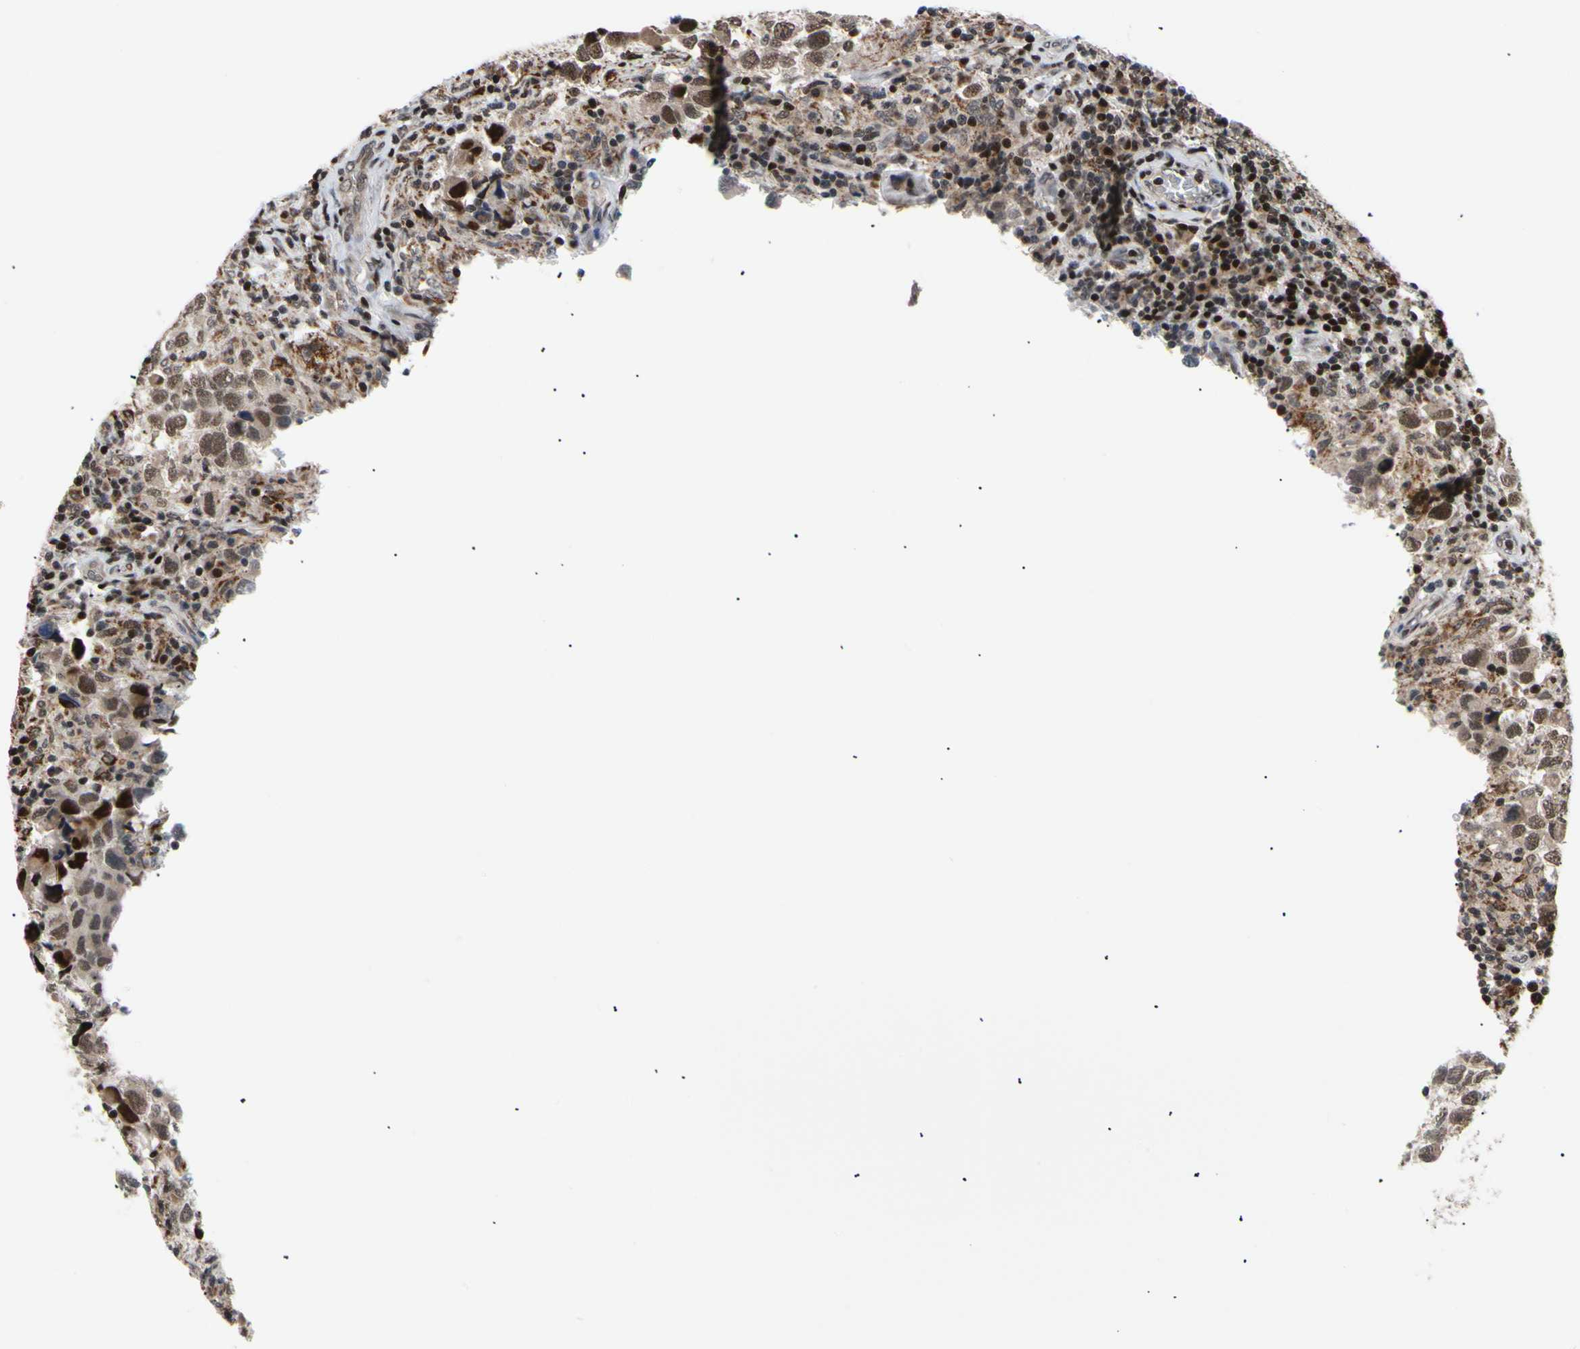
{"staining": {"intensity": "strong", "quantity": ">75%", "location": "nuclear"}, "tissue": "testis cancer", "cell_type": "Tumor cells", "image_type": "cancer", "snomed": [{"axis": "morphology", "description": "Carcinoma, Embryonal, NOS"}, {"axis": "topography", "description": "Testis"}], "caption": "A micrograph showing strong nuclear expression in about >75% of tumor cells in testis cancer (embryonal carcinoma), as visualized by brown immunohistochemical staining.", "gene": "E2F1", "patient": {"sex": "male", "age": 21}}